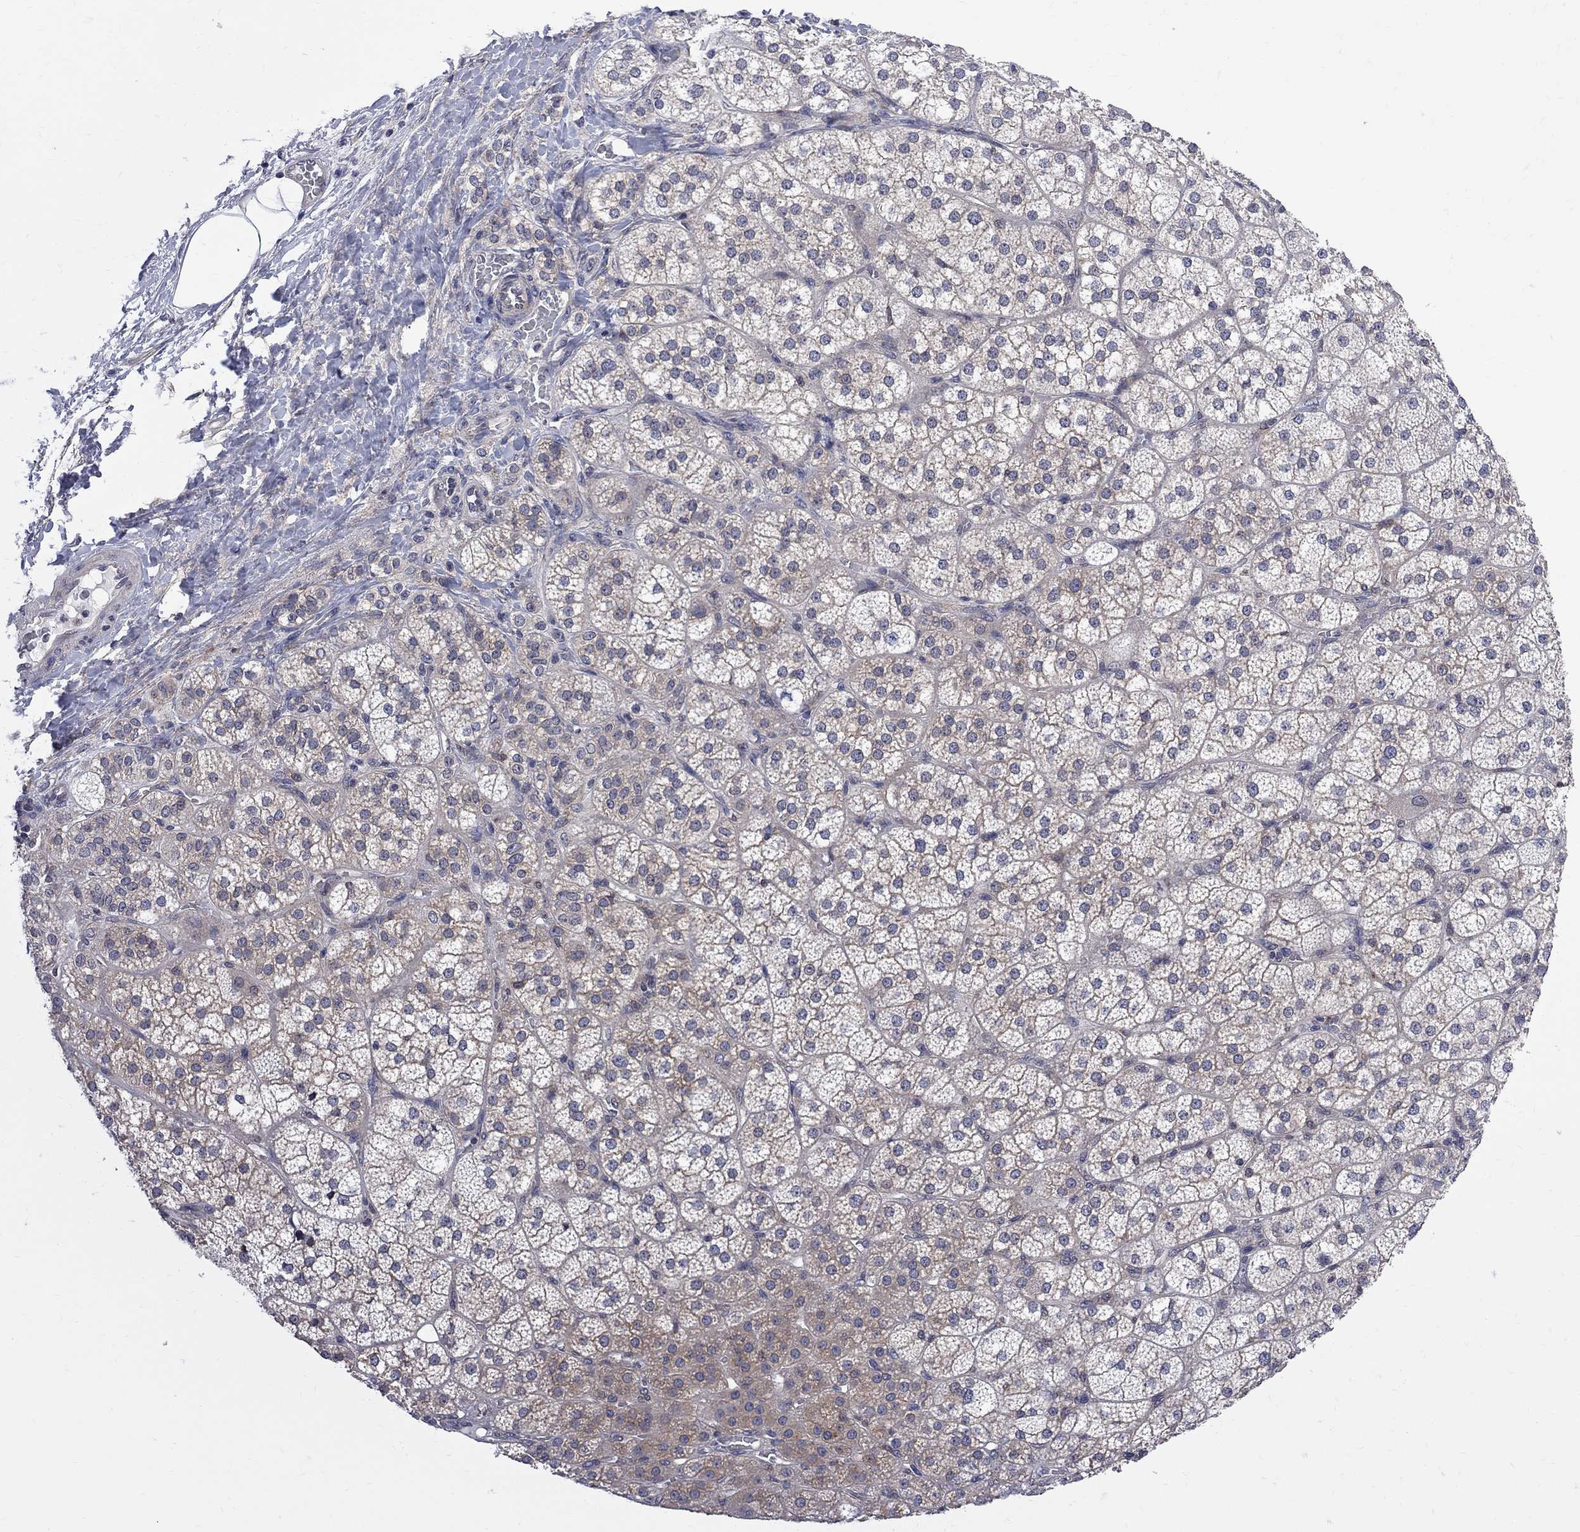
{"staining": {"intensity": "moderate", "quantity": "25%-75%", "location": "cytoplasmic/membranous"}, "tissue": "adrenal gland", "cell_type": "Glandular cells", "image_type": "normal", "snomed": [{"axis": "morphology", "description": "Normal tissue, NOS"}, {"axis": "topography", "description": "Adrenal gland"}], "caption": "This photomicrograph displays immunohistochemistry (IHC) staining of benign human adrenal gland, with medium moderate cytoplasmic/membranous staining in about 25%-75% of glandular cells.", "gene": "CNOT11", "patient": {"sex": "female", "age": 60}}